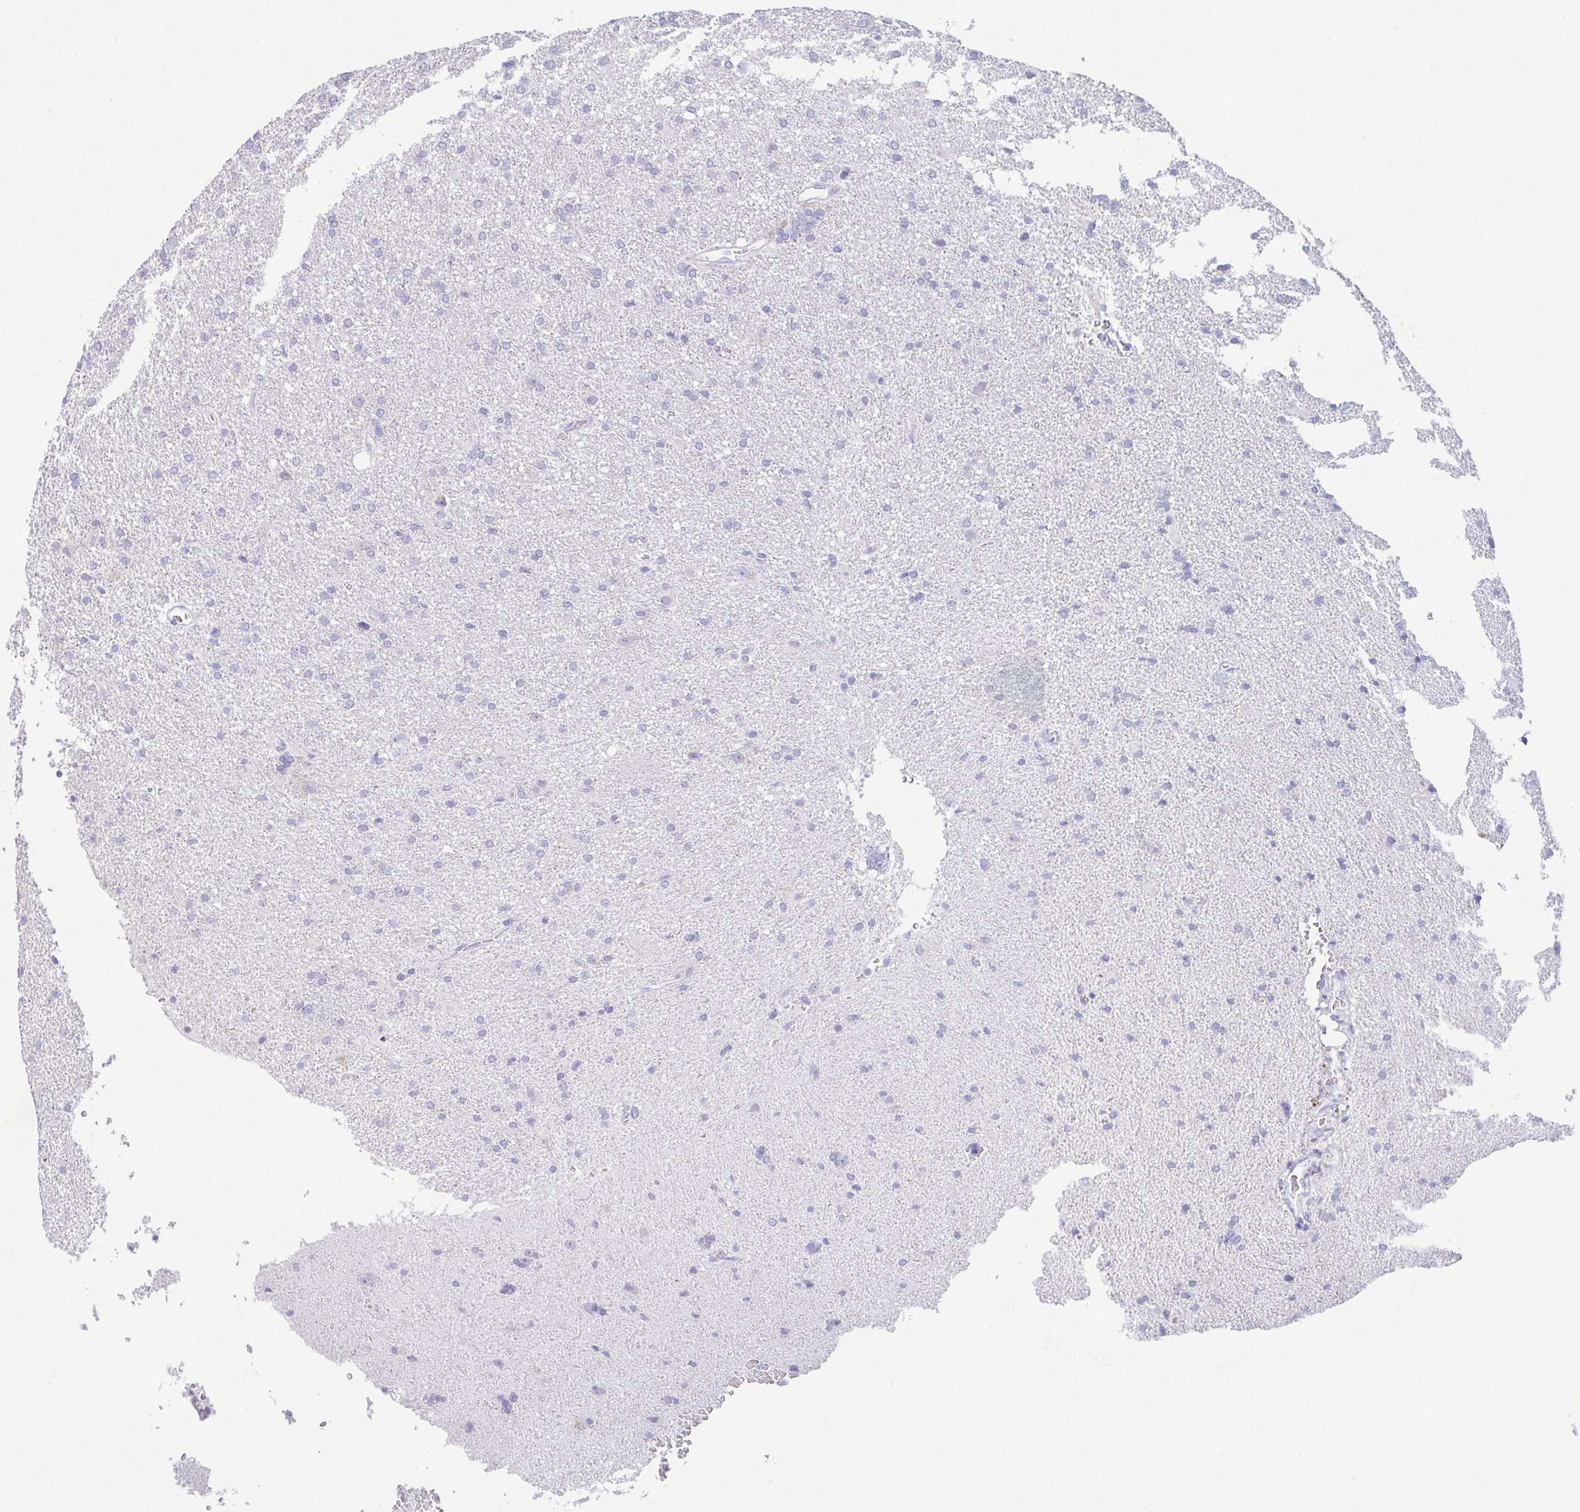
{"staining": {"intensity": "negative", "quantity": "none", "location": "none"}, "tissue": "glioma", "cell_type": "Tumor cells", "image_type": "cancer", "snomed": [{"axis": "morphology", "description": "Glioma, malignant, Low grade"}, {"axis": "topography", "description": "Brain"}], "caption": "Micrograph shows no significant protein expression in tumor cells of glioma.", "gene": "TEX19", "patient": {"sex": "male", "age": 66}}